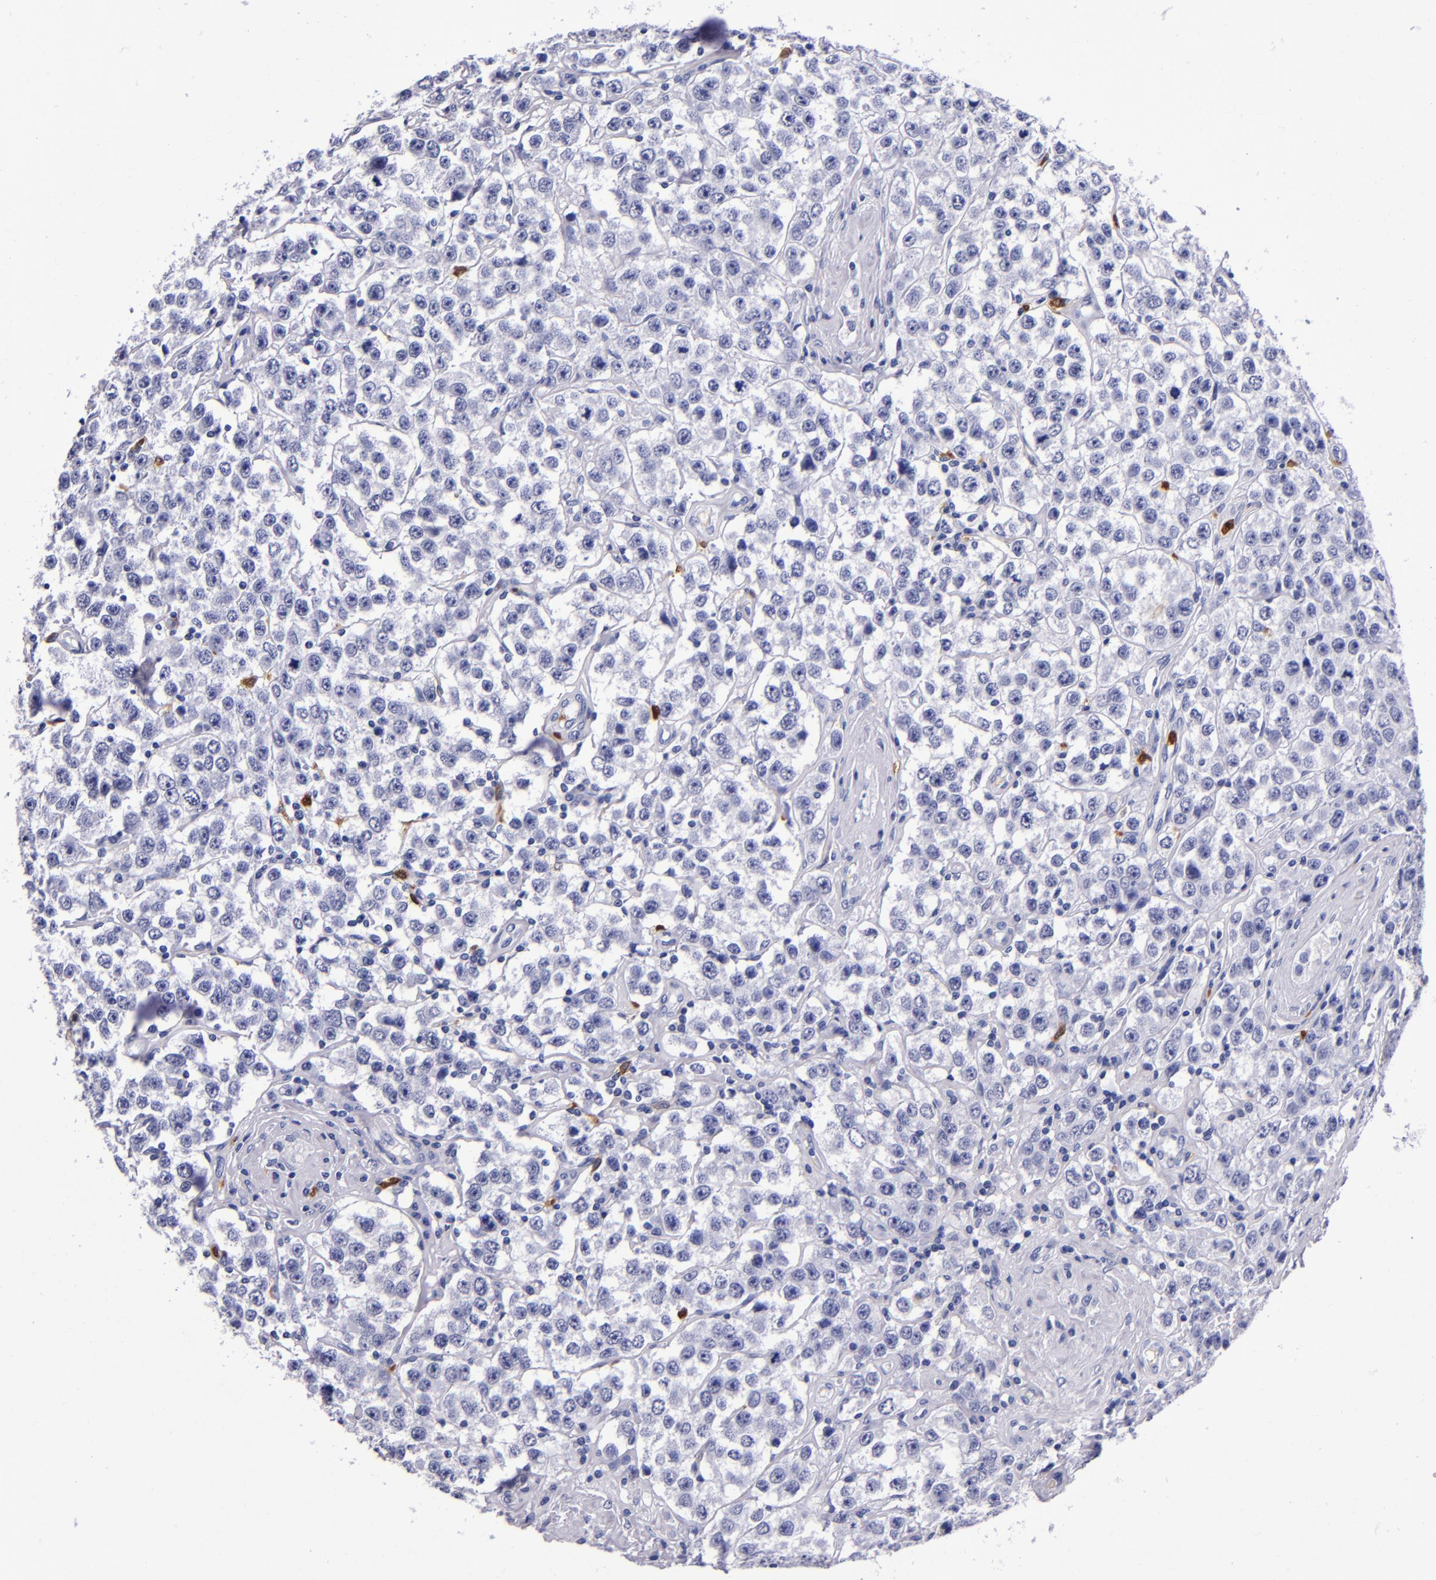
{"staining": {"intensity": "negative", "quantity": "none", "location": "none"}, "tissue": "testis cancer", "cell_type": "Tumor cells", "image_type": "cancer", "snomed": [{"axis": "morphology", "description": "Seminoma, NOS"}, {"axis": "topography", "description": "Testis"}], "caption": "Testis cancer (seminoma) was stained to show a protein in brown. There is no significant expression in tumor cells.", "gene": "S100A8", "patient": {"sex": "male", "age": 52}}